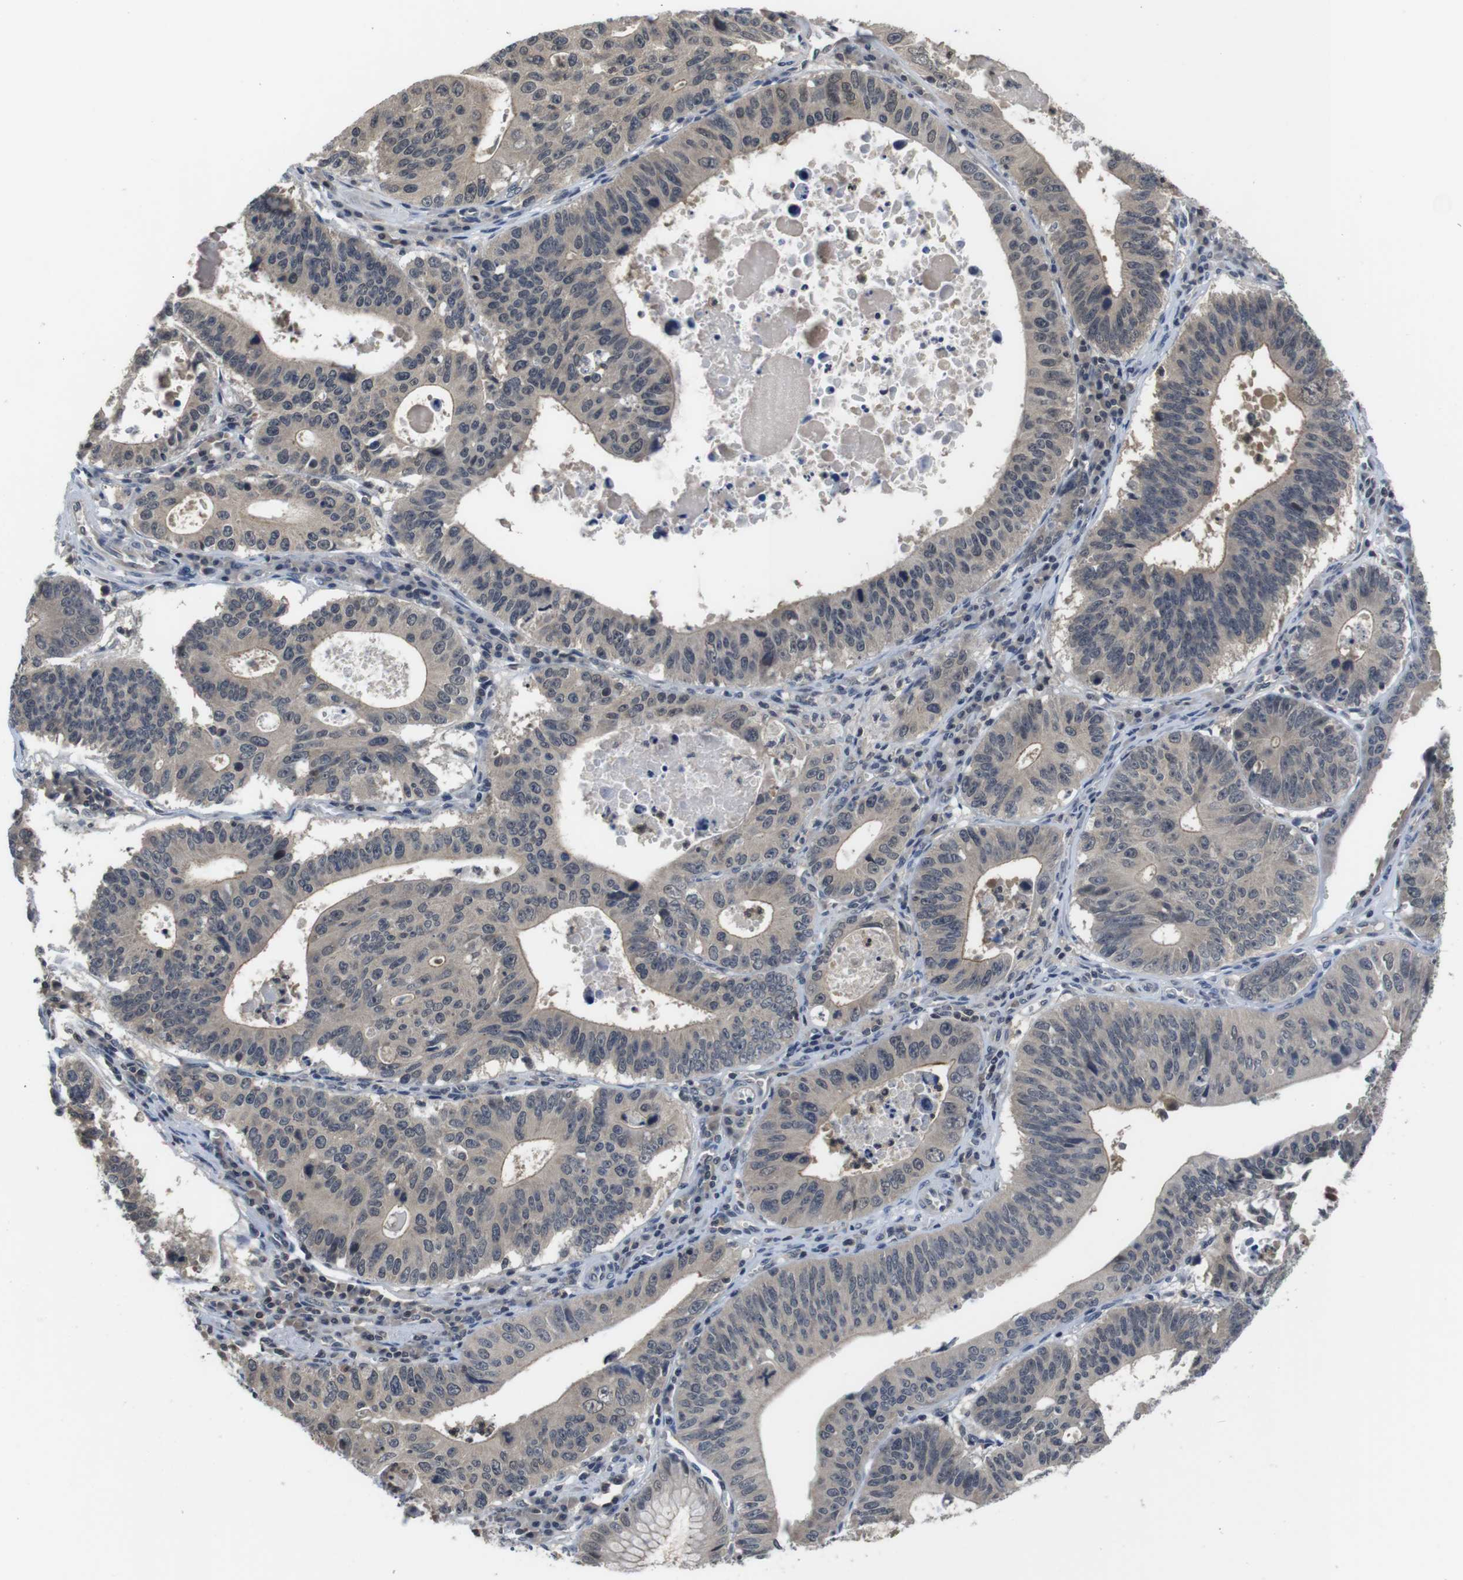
{"staining": {"intensity": "weak", "quantity": "25%-75%", "location": "cytoplasmic/membranous"}, "tissue": "stomach cancer", "cell_type": "Tumor cells", "image_type": "cancer", "snomed": [{"axis": "morphology", "description": "Adenocarcinoma, NOS"}, {"axis": "topography", "description": "Stomach"}], "caption": "Tumor cells exhibit low levels of weak cytoplasmic/membranous positivity in about 25%-75% of cells in human stomach cancer (adenocarcinoma). (DAB IHC with brightfield microscopy, high magnification).", "gene": "FADD", "patient": {"sex": "male", "age": 59}}